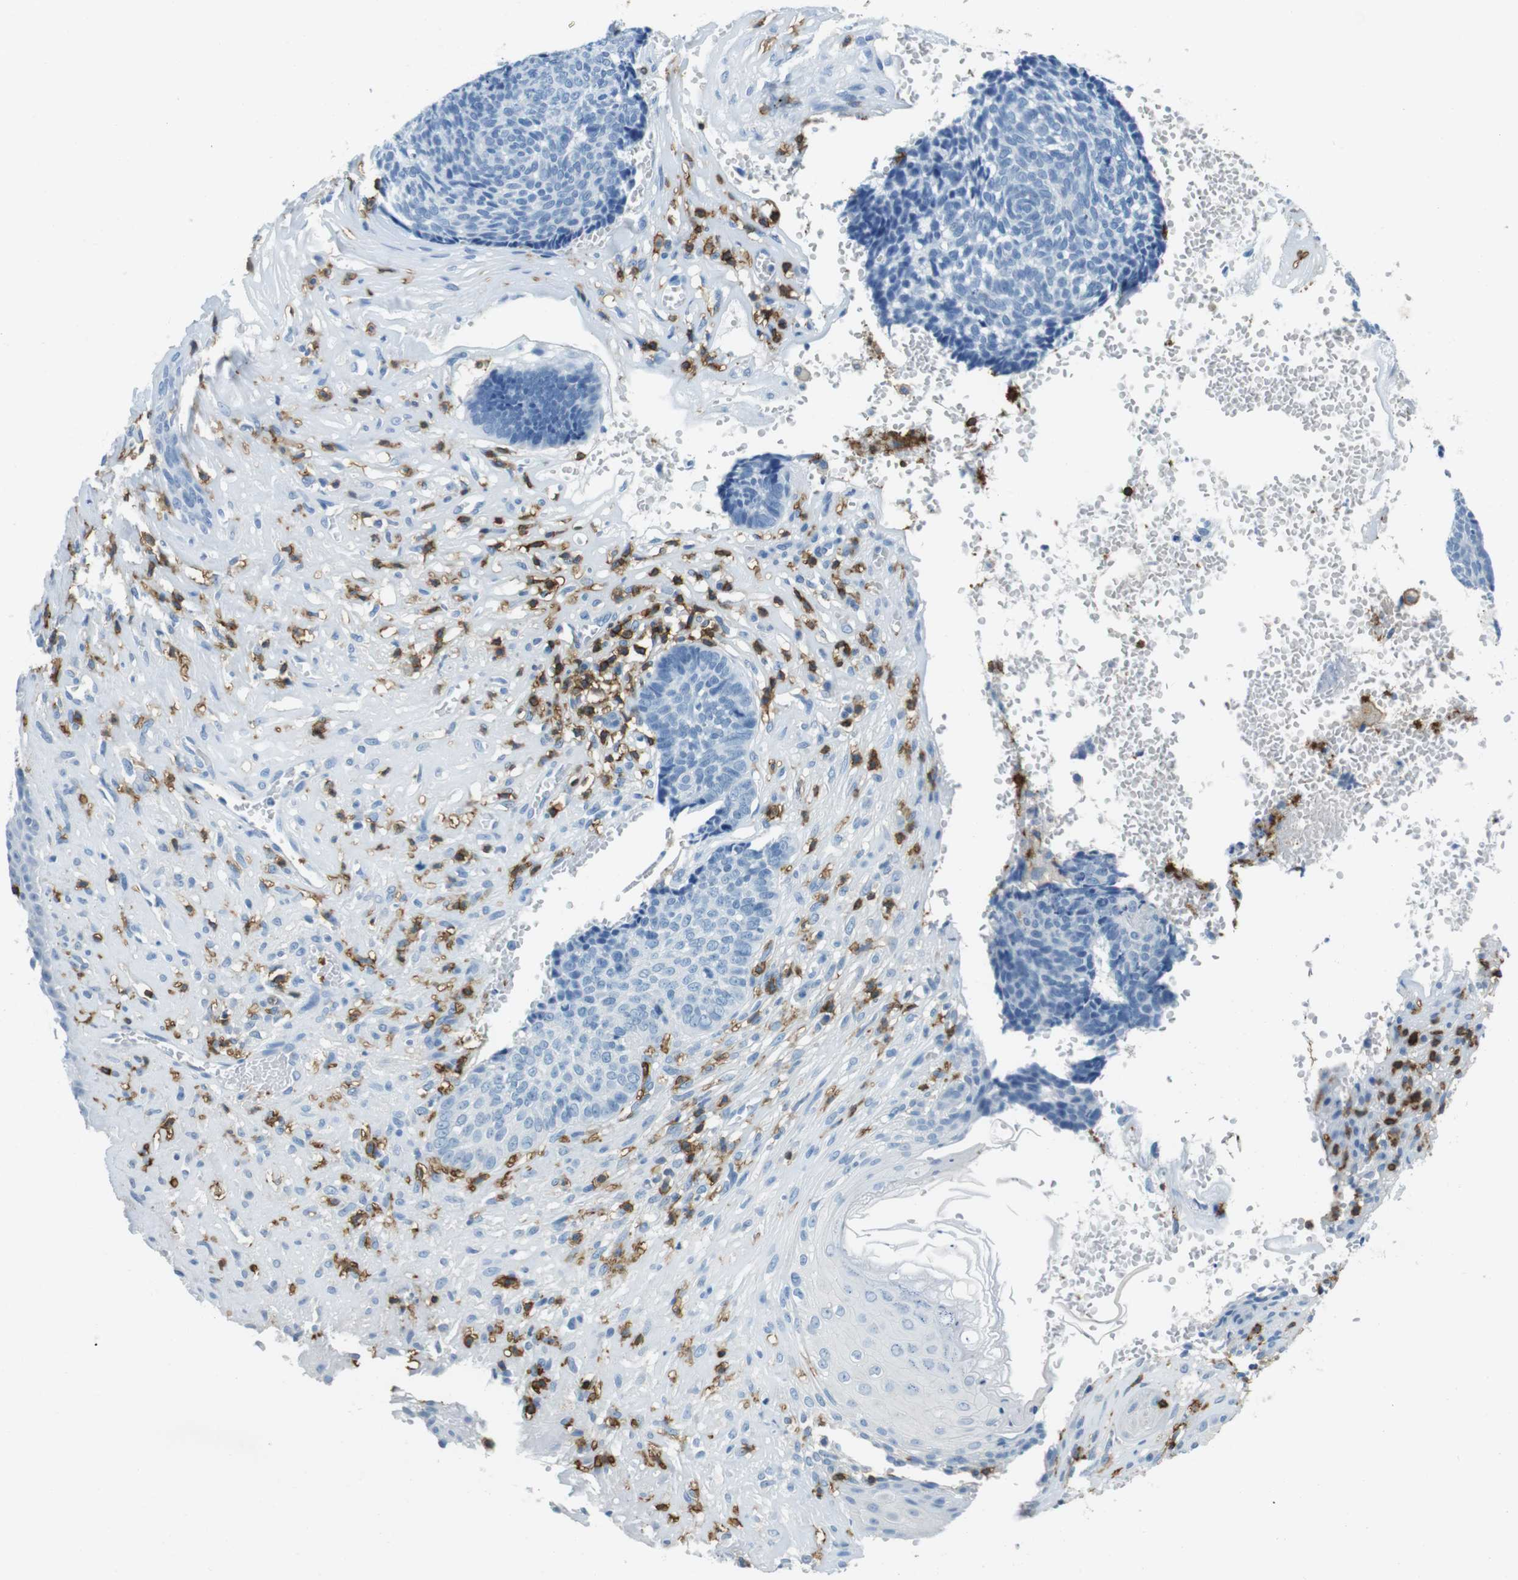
{"staining": {"intensity": "negative", "quantity": "none", "location": "none"}, "tissue": "skin cancer", "cell_type": "Tumor cells", "image_type": "cancer", "snomed": [{"axis": "morphology", "description": "Basal cell carcinoma"}, {"axis": "topography", "description": "Skin"}], "caption": "Skin cancer stained for a protein using immunohistochemistry exhibits no staining tumor cells.", "gene": "LAT", "patient": {"sex": "male", "age": 84}}